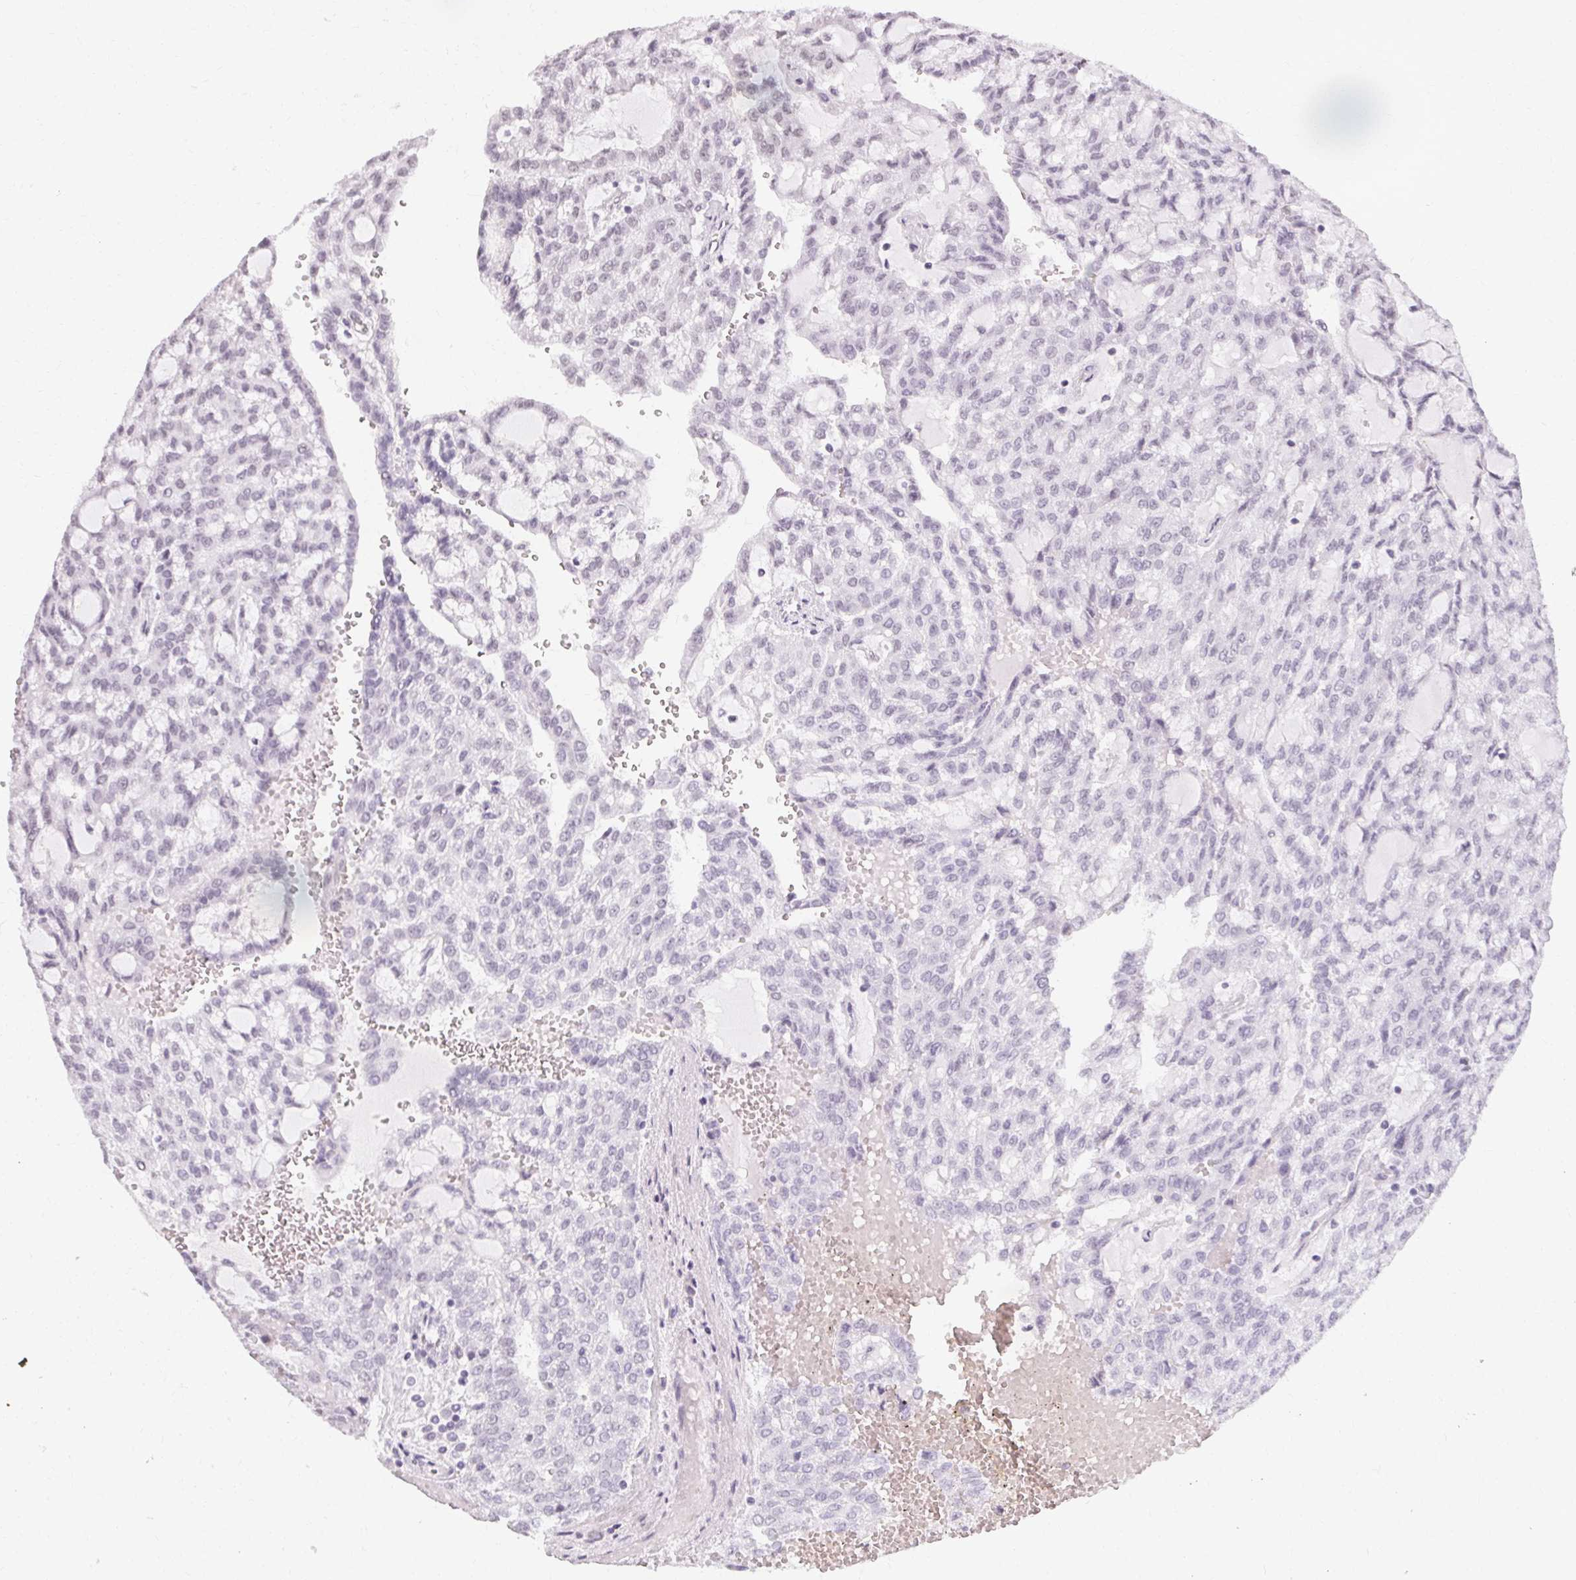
{"staining": {"intensity": "negative", "quantity": "none", "location": "none"}, "tissue": "renal cancer", "cell_type": "Tumor cells", "image_type": "cancer", "snomed": [{"axis": "morphology", "description": "Adenocarcinoma, NOS"}, {"axis": "topography", "description": "Kidney"}], "caption": "Photomicrograph shows no protein positivity in tumor cells of renal cancer (adenocarcinoma) tissue.", "gene": "SYNPR", "patient": {"sex": "male", "age": 63}}